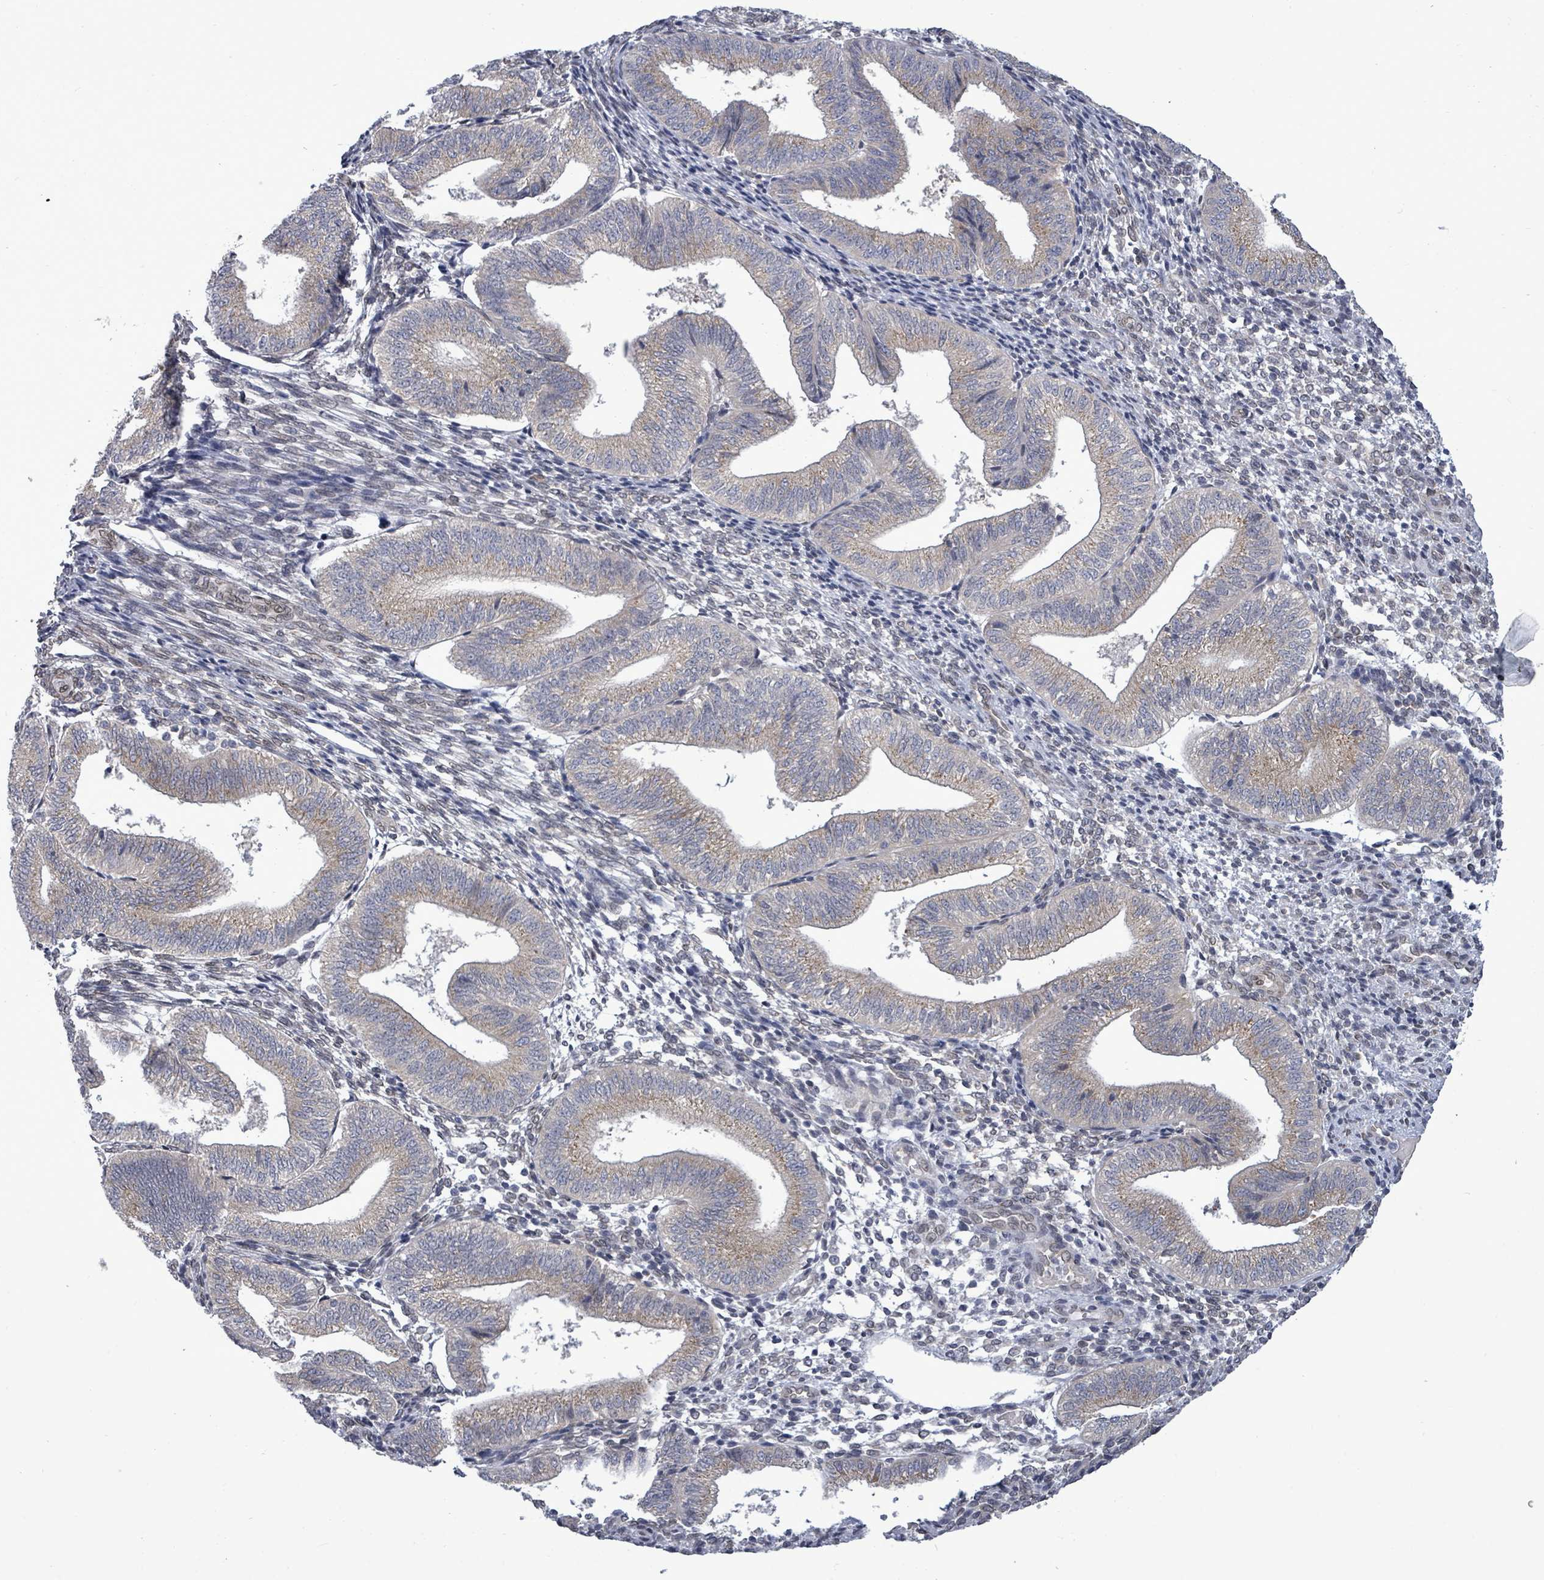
{"staining": {"intensity": "negative", "quantity": "none", "location": "none"}, "tissue": "endometrium", "cell_type": "Cells in endometrial stroma", "image_type": "normal", "snomed": [{"axis": "morphology", "description": "Normal tissue, NOS"}, {"axis": "topography", "description": "Endometrium"}], "caption": "Immunohistochemical staining of unremarkable human endometrium exhibits no significant staining in cells in endometrial stroma.", "gene": "ARFGAP1", "patient": {"sex": "female", "age": 34}}